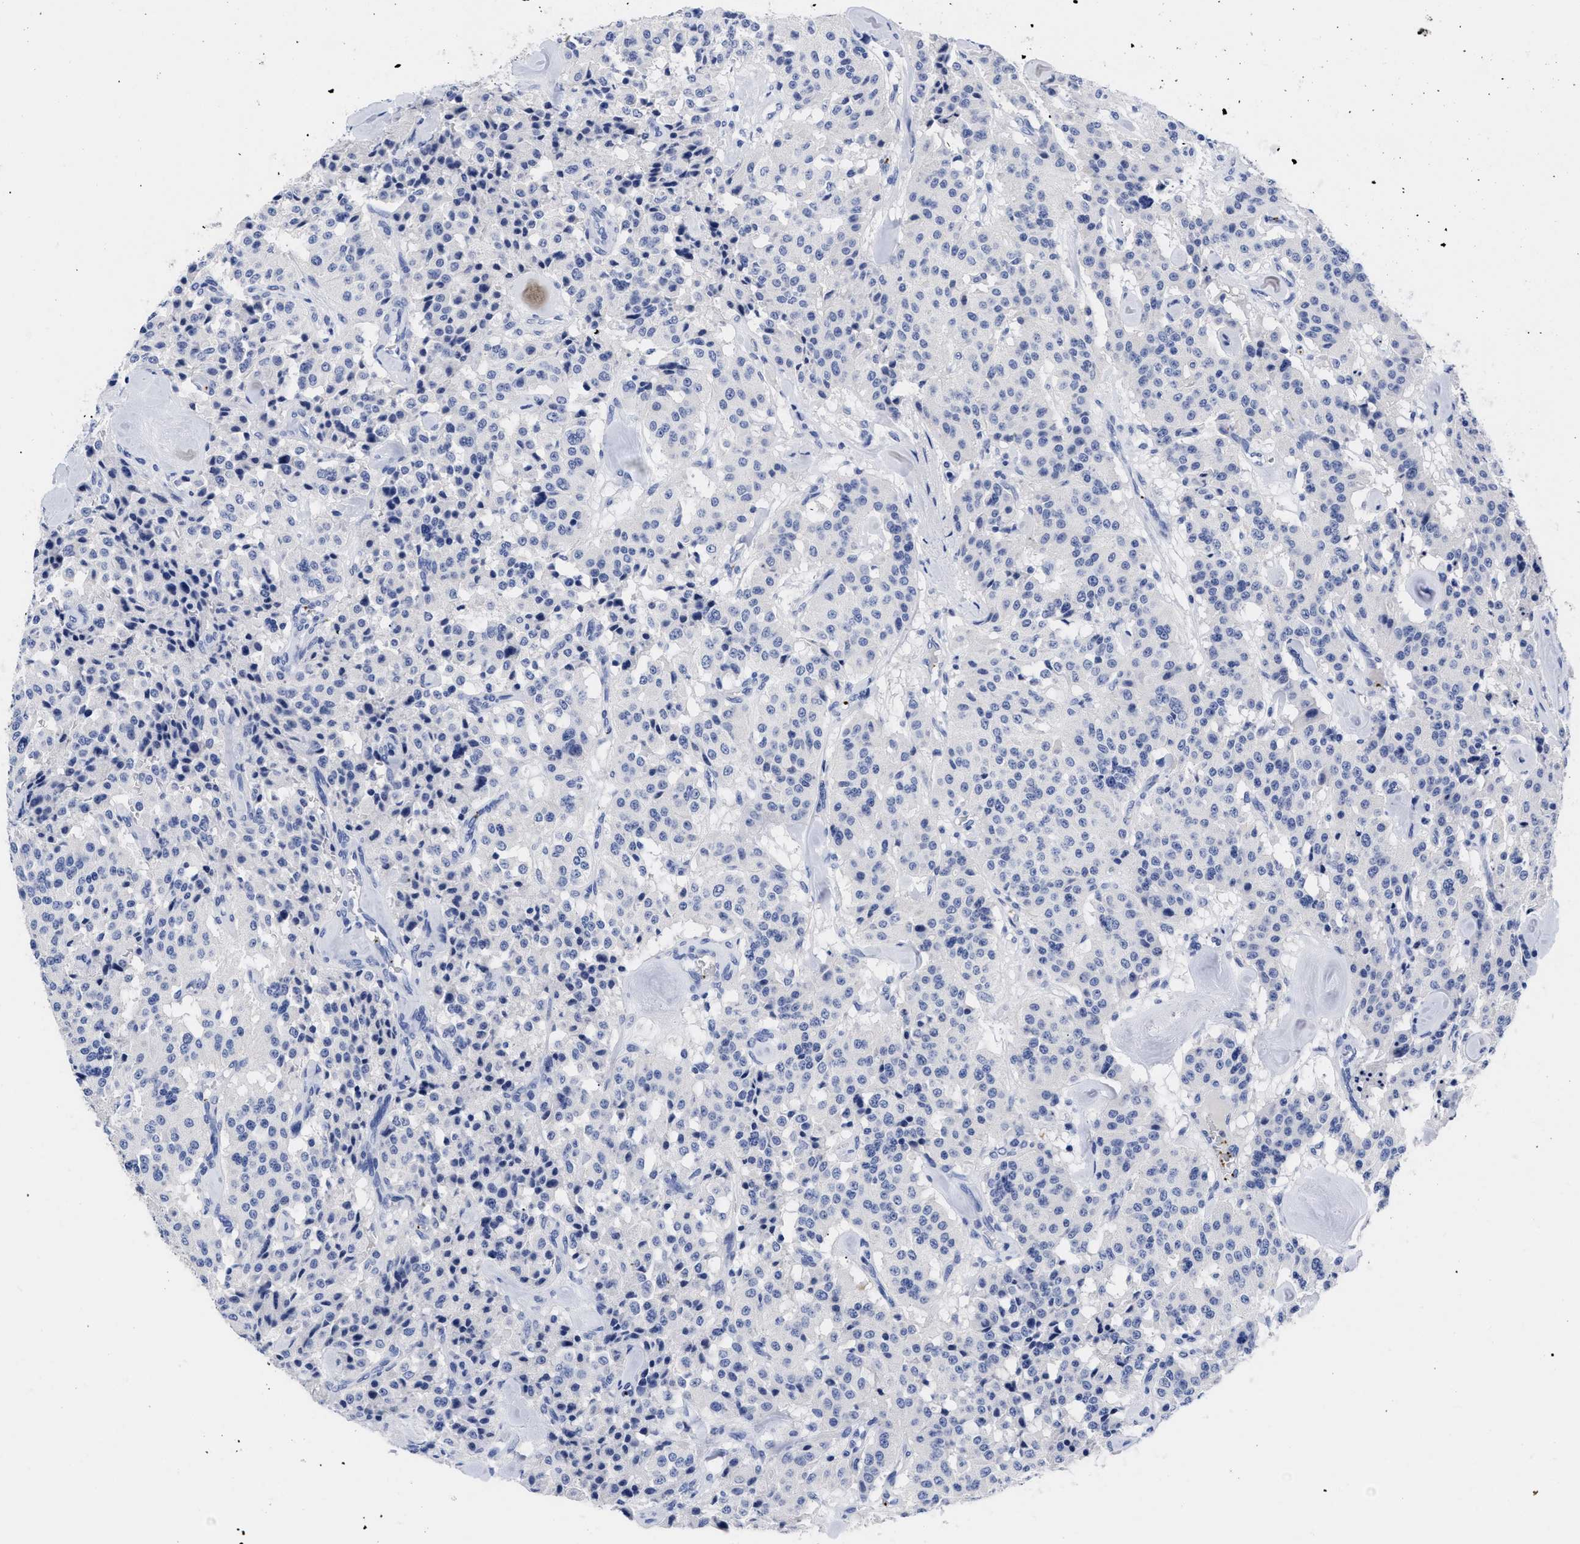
{"staining": {"intensity": "negative", "quantity": "none", "location": "none"}, "tissue": "carcinoid", "cell_type": "Tumor cells", "image_type": "cancer", "snomed": [{"axis": "morphology", "description": "Carcinoid, malignant, NOS"}, {"axis": "topography", "description": "Lung"}], "caption": "Immunohistochemical staining of carcinoid exhibits no significant expression in tumor cells.", "gene": "TREML1", "patient": {"sex": "male", "age": 30}}